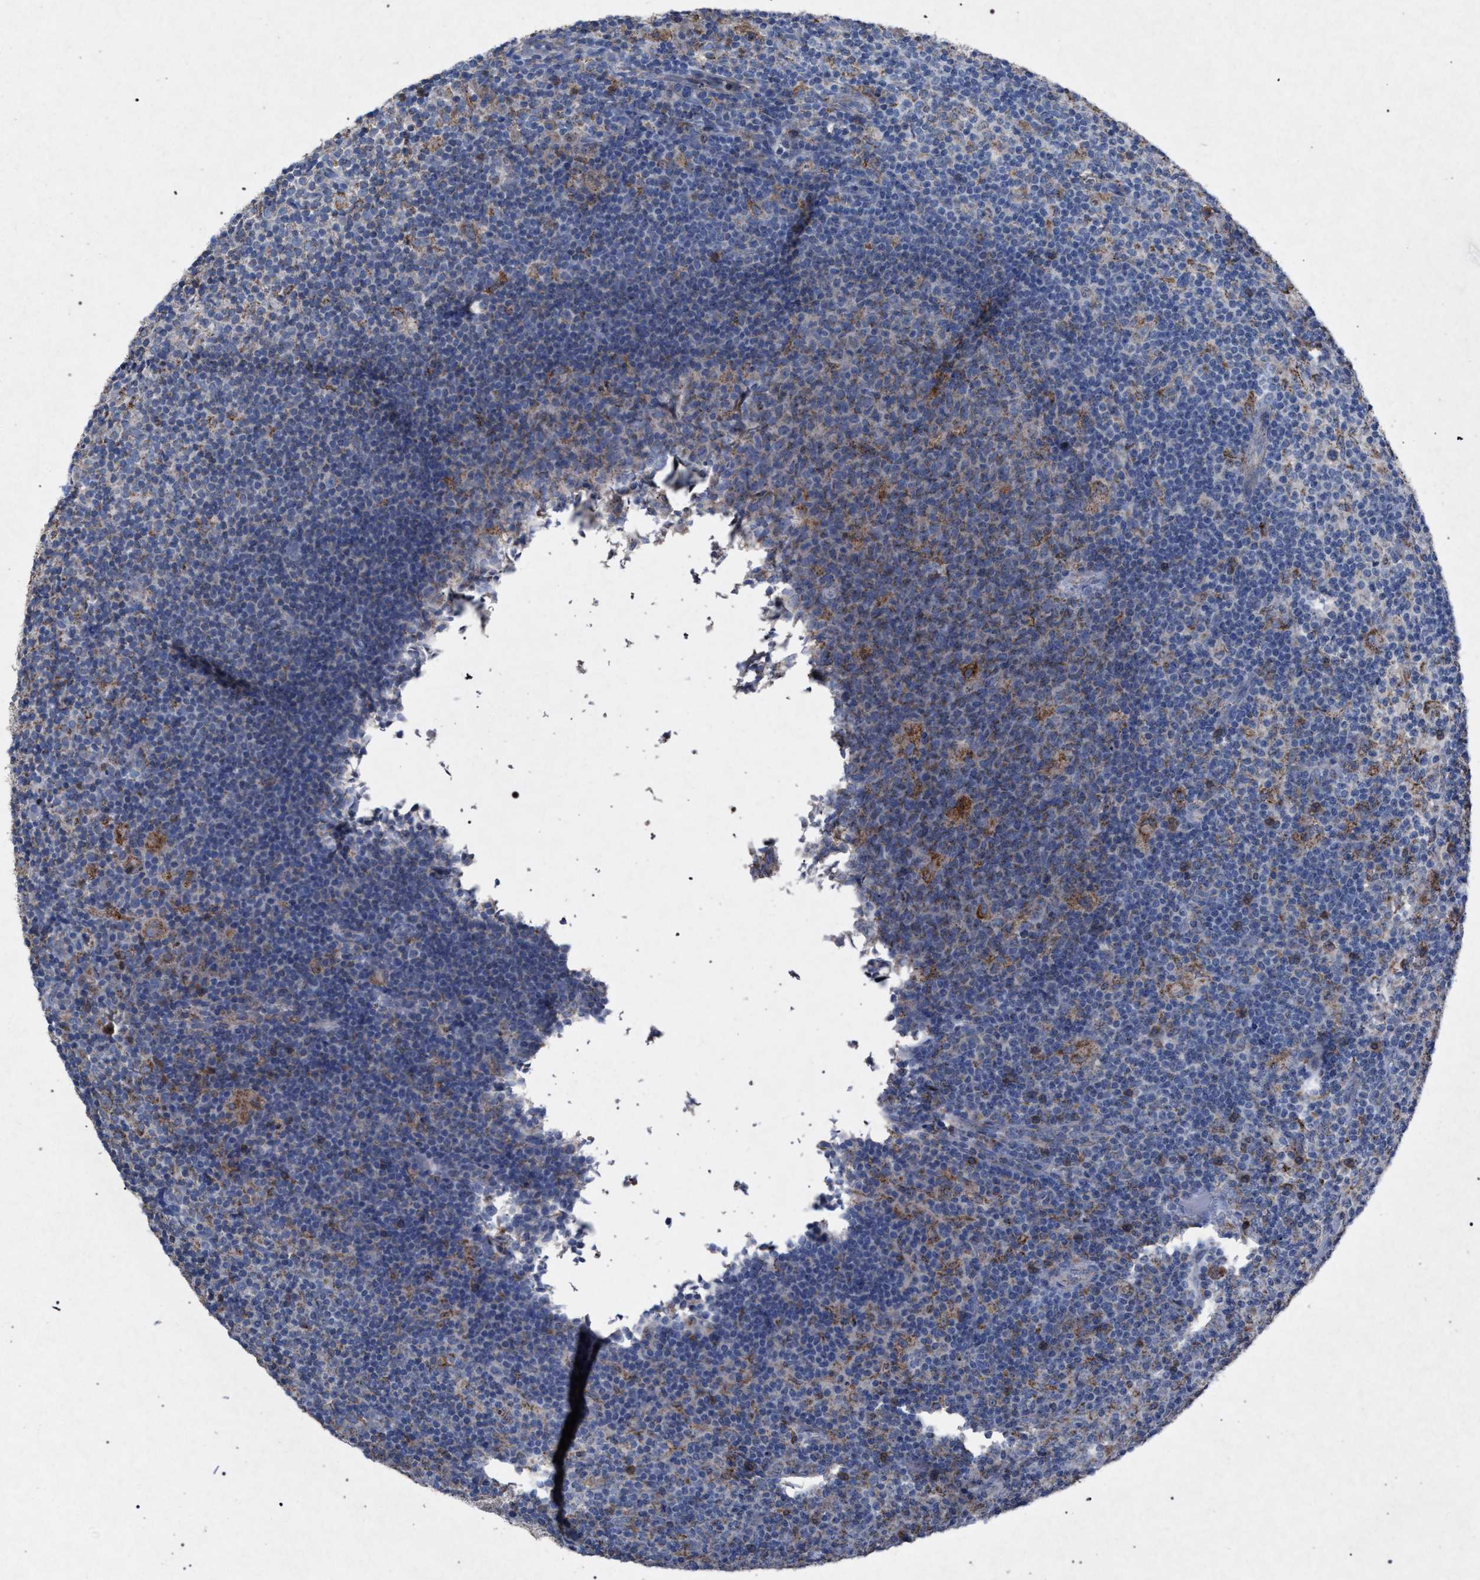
{"staining": {"intensity": "moderate", "quantity": "<25%", "location": "cytoplasmic/membranous"}, "tissue": "lymph node", "cell_type": "Germinal center cells", "image_type": "normal", "snomed": [{"axis": "morphology", "description": "Normal tissue, NOS"}, {"axis": "morphology", "description": "Inflammation, NOS"}, {"axis": "topography", "description": "Lymph node"}], "caption": "Brown immunohistochemical staining in normal human lymph node displays moderate cytoplasmic/membranous staining in about <25% of germinal center cells.", "gene": "HSD17B4", "patient": {"sex": "male", "age": 55}}